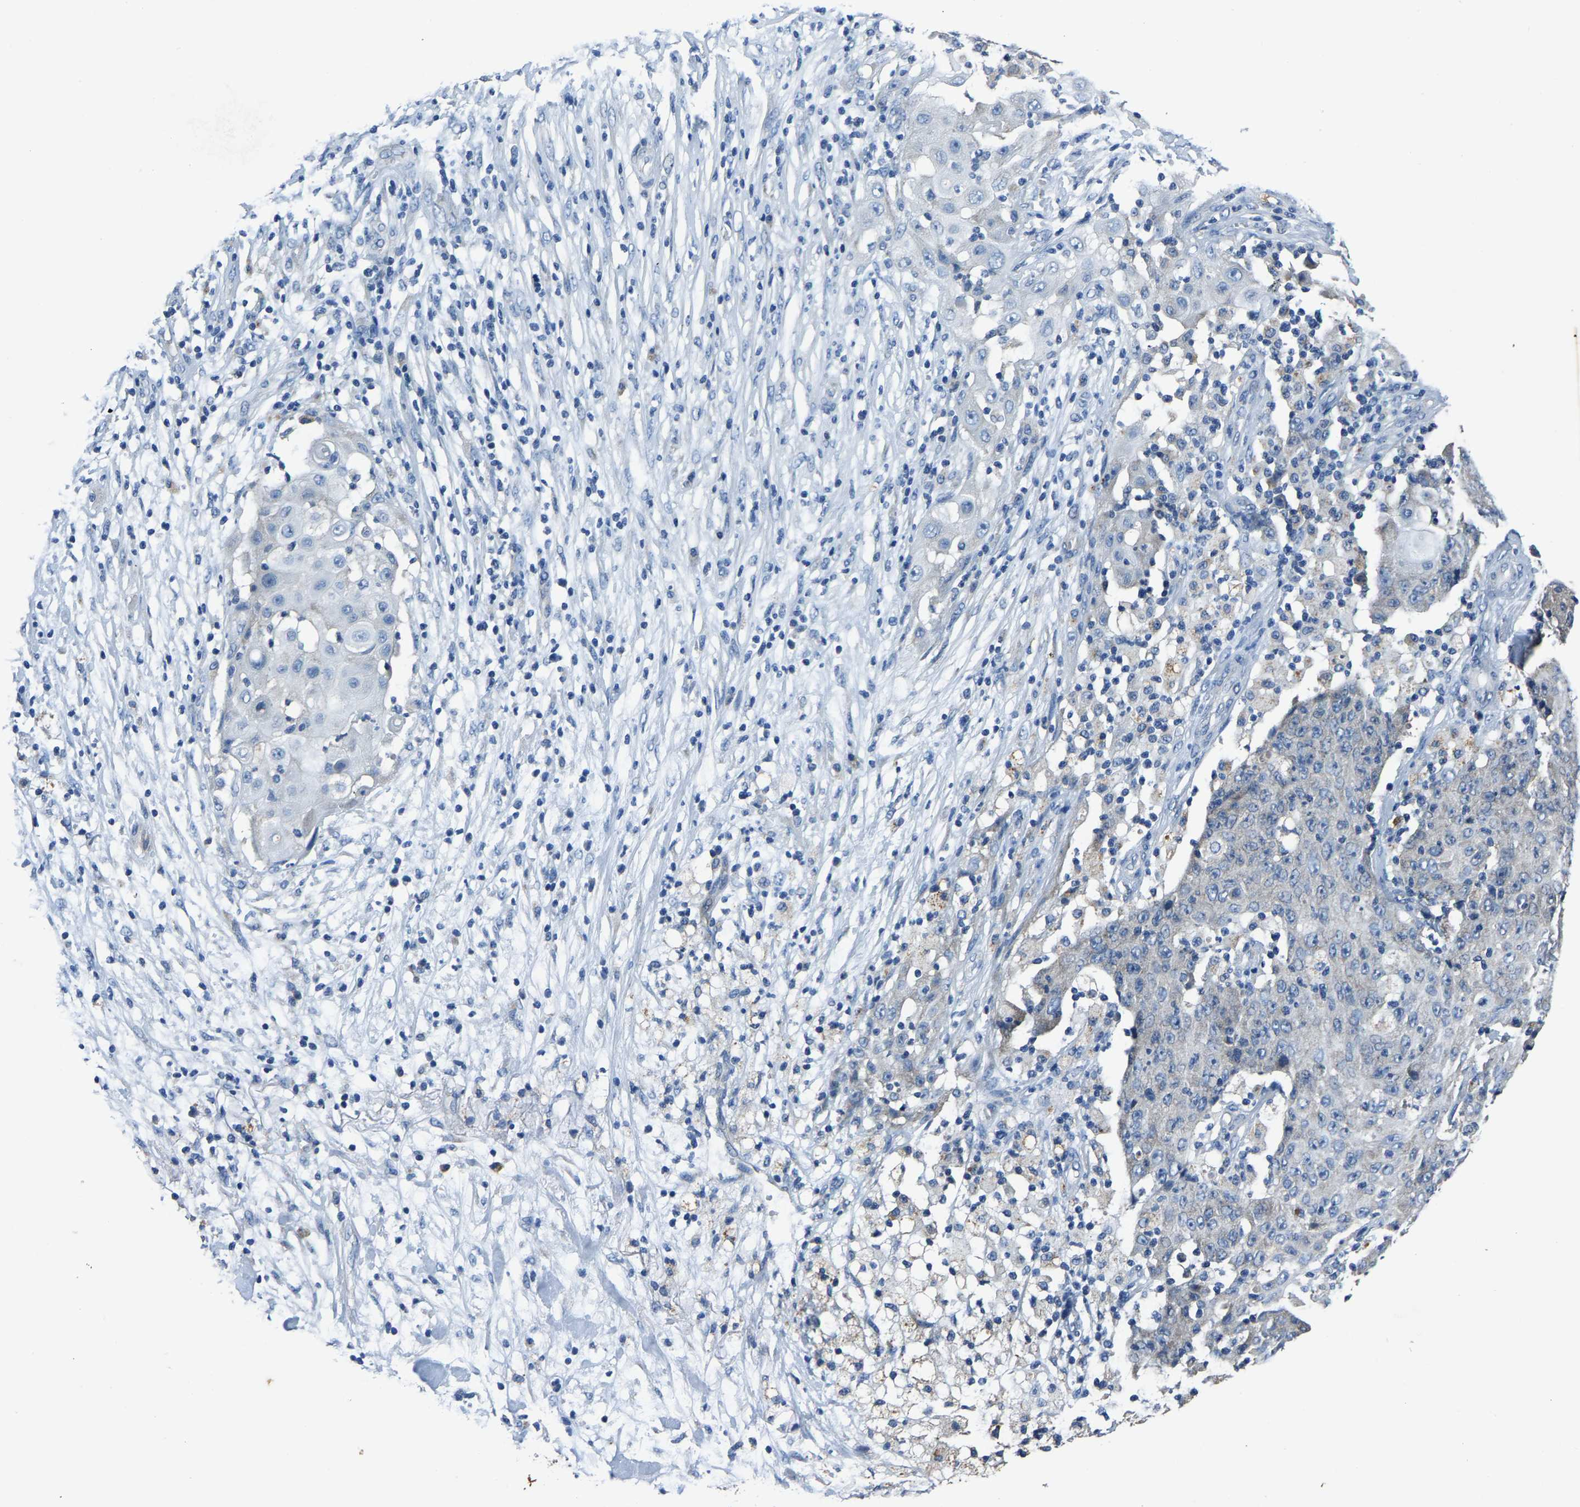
{"staining": {"intensity": "negative", "quantity": "none", "location": "none"}, "tissue": "ovarian cancer", "cell_type": "Tumor cells", "image_type": "cancer", "snomed": [{"axis": "morphology", "description": "Carcinoma, endometroid"}, {"axis": "topography", "description": "Ovary"}], "caption": "This is an immunohistochemistry photomicrograph of human ovarian cancer (endometroid carcinoma). There is no expression in tumor cells.", "gene": "ADAM2", "patient": {"sex": "female", "age": 42}}